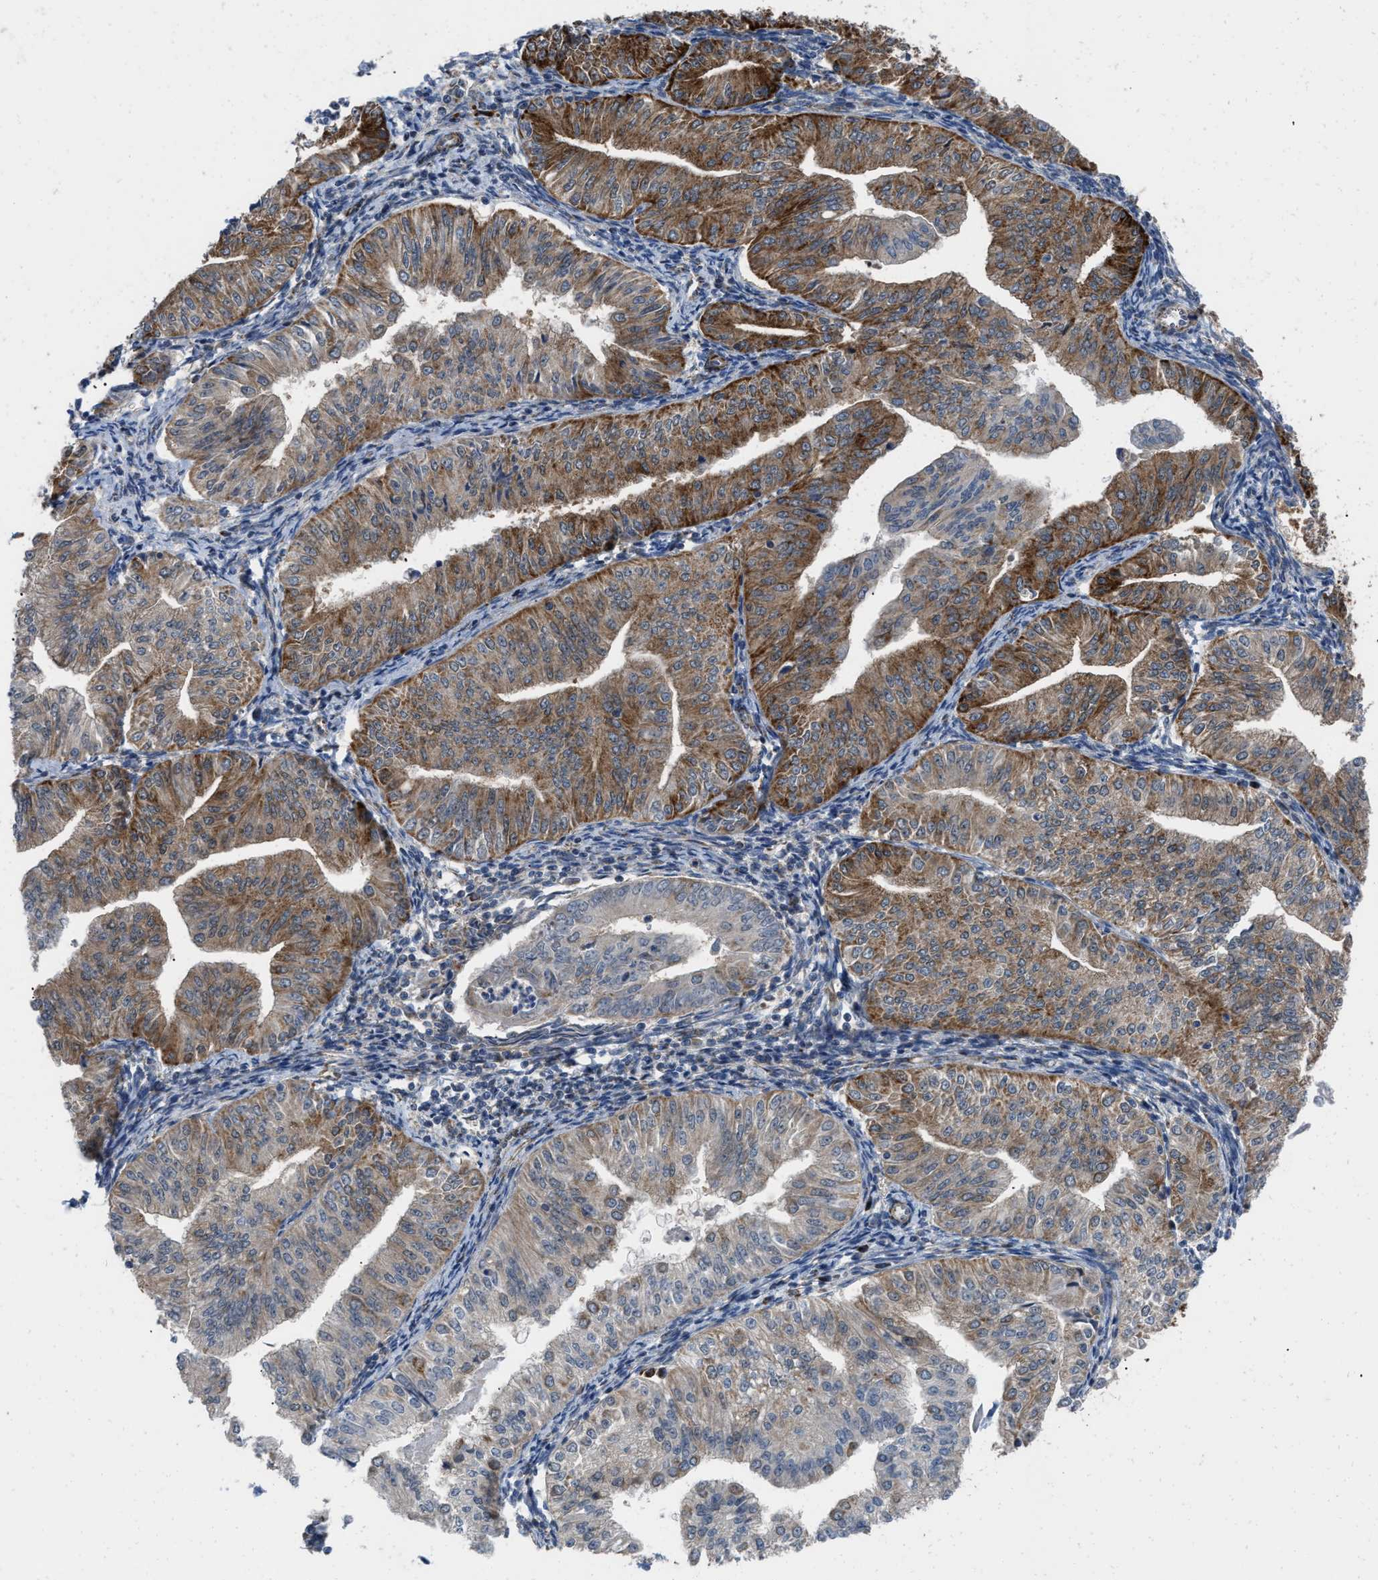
{"staining": {"intensity": "strong", "quantity": "25%-75%", "location": "cytoplasmic/membranous"}, "tissue": "endometrial cancer", "cell_type": "Tumor cells", "image_type": "cancer", "snomed": [{"axis": "morphology", "description": "Normal tissue, NOS"}, {"axis": "morphology", "description": "Adenocarcinoma, NOS"}, {"axis": "topography", "description": "Endometrium"}], "caption": "Immunohistochemistry of human endometrial cancer shows high levels of strong cytoplasmic/membranous staining in about 25%-75% of tumor cells. Immunohistochemistry (ihc) stains the protein of interest in brown and the nuclei are stained blue.", "gene": "AKAP1", "patient": {"sex": "female", "age": 53}}